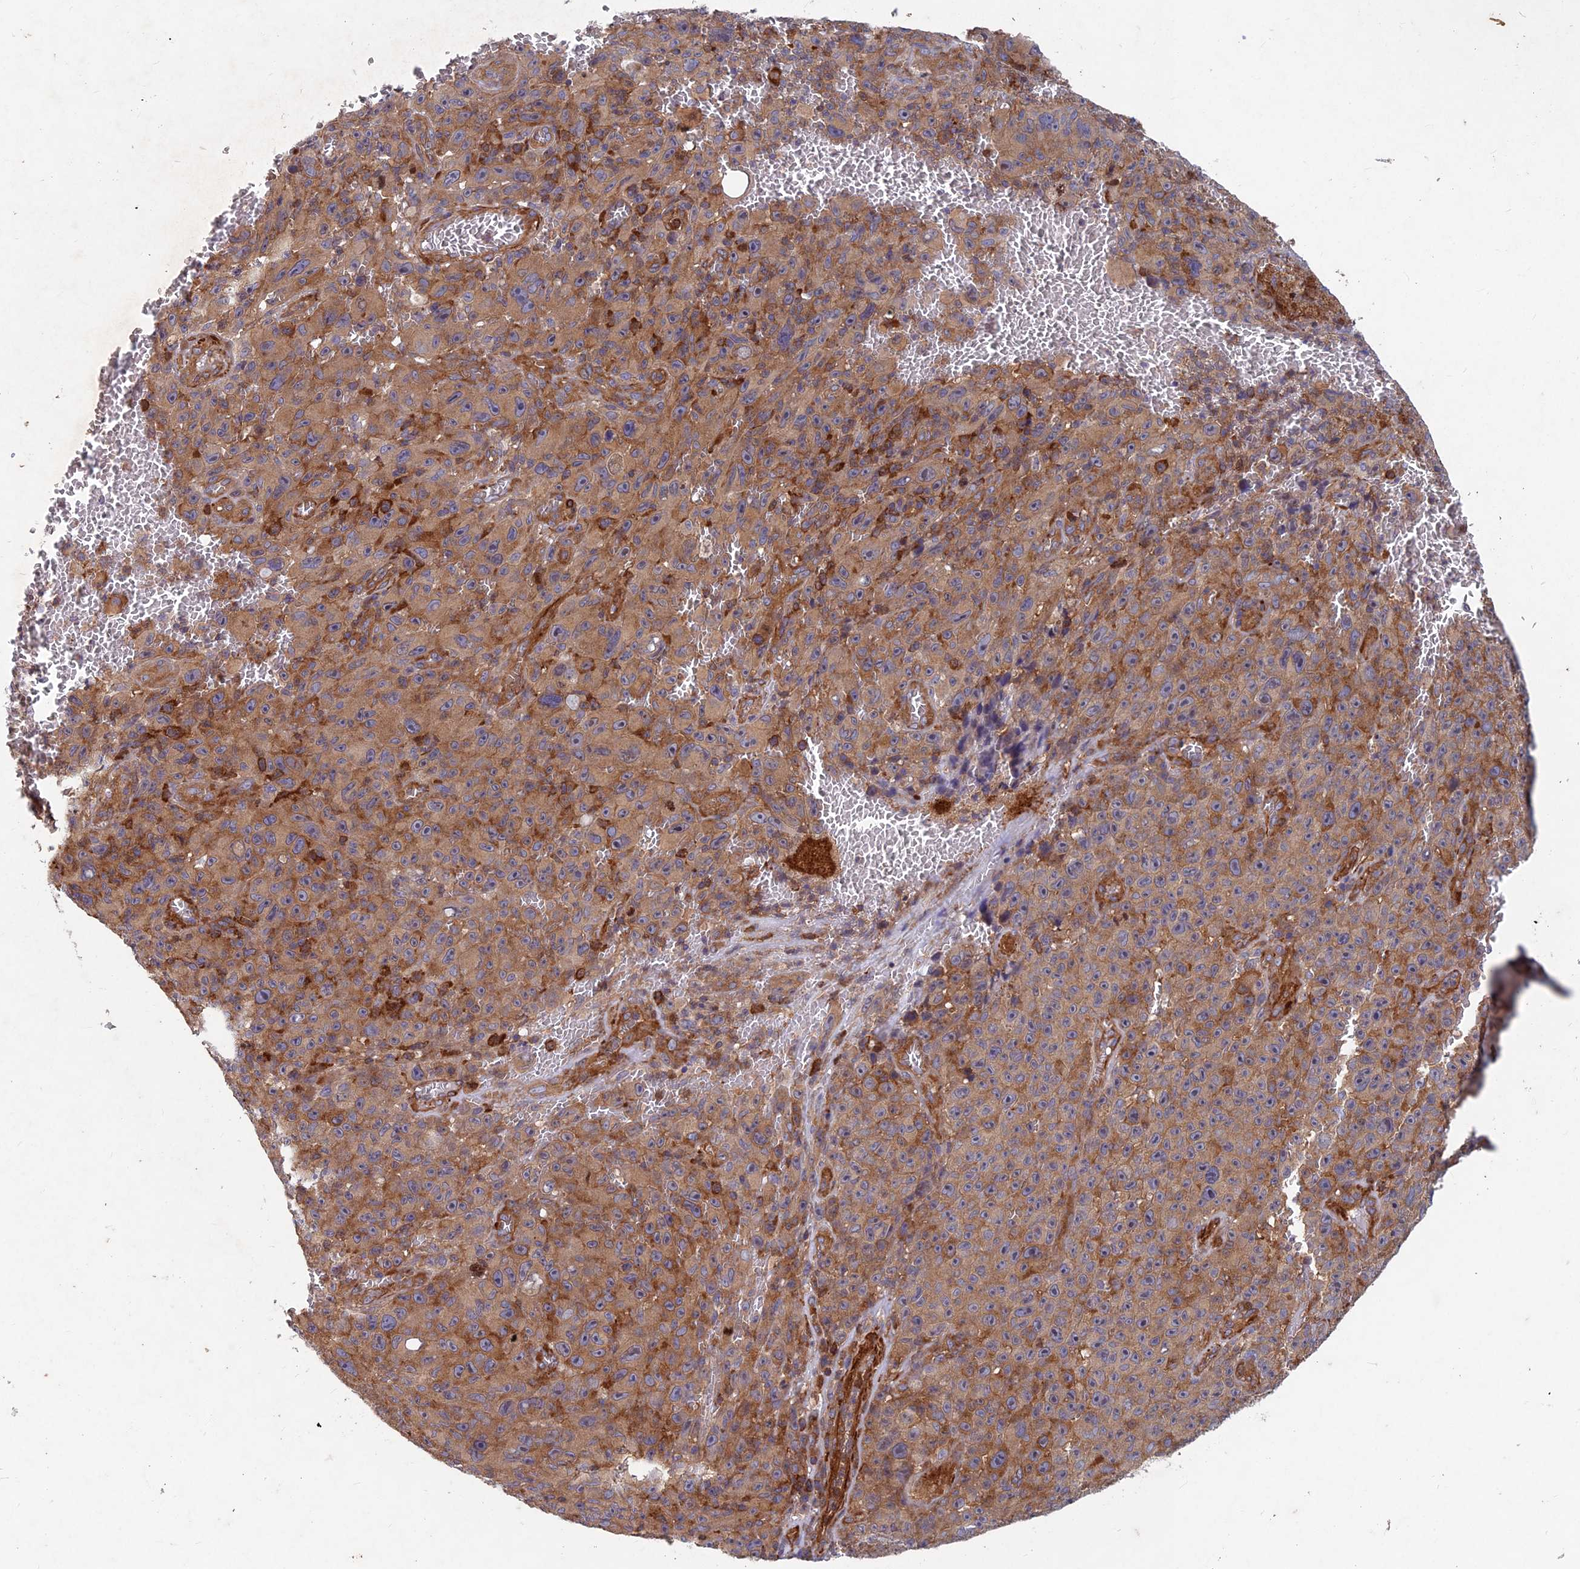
{"staining": {"intensity": "moderate", "quantity": ">75%", "location": "cytoplasmic/membranous"}, "tissue": "melanoma", "cell_type": "Tumor cells", "image_type": "cancer", "snomed": [{"axis": "morphology", "description": "Malignant melanoma, NOS"}, {"axis": "topography", "description": "Skin"}], "caption": "The micrograph displays a brown stain indicating the presence of a protein in the cytoplasmic/membranous of tumor cells in melanoma. (DAB IHC, brown staining for protein, blue staining for nuclei).", "gene": "NCAPG", "patient": {"sex": "female", "age": 82}}